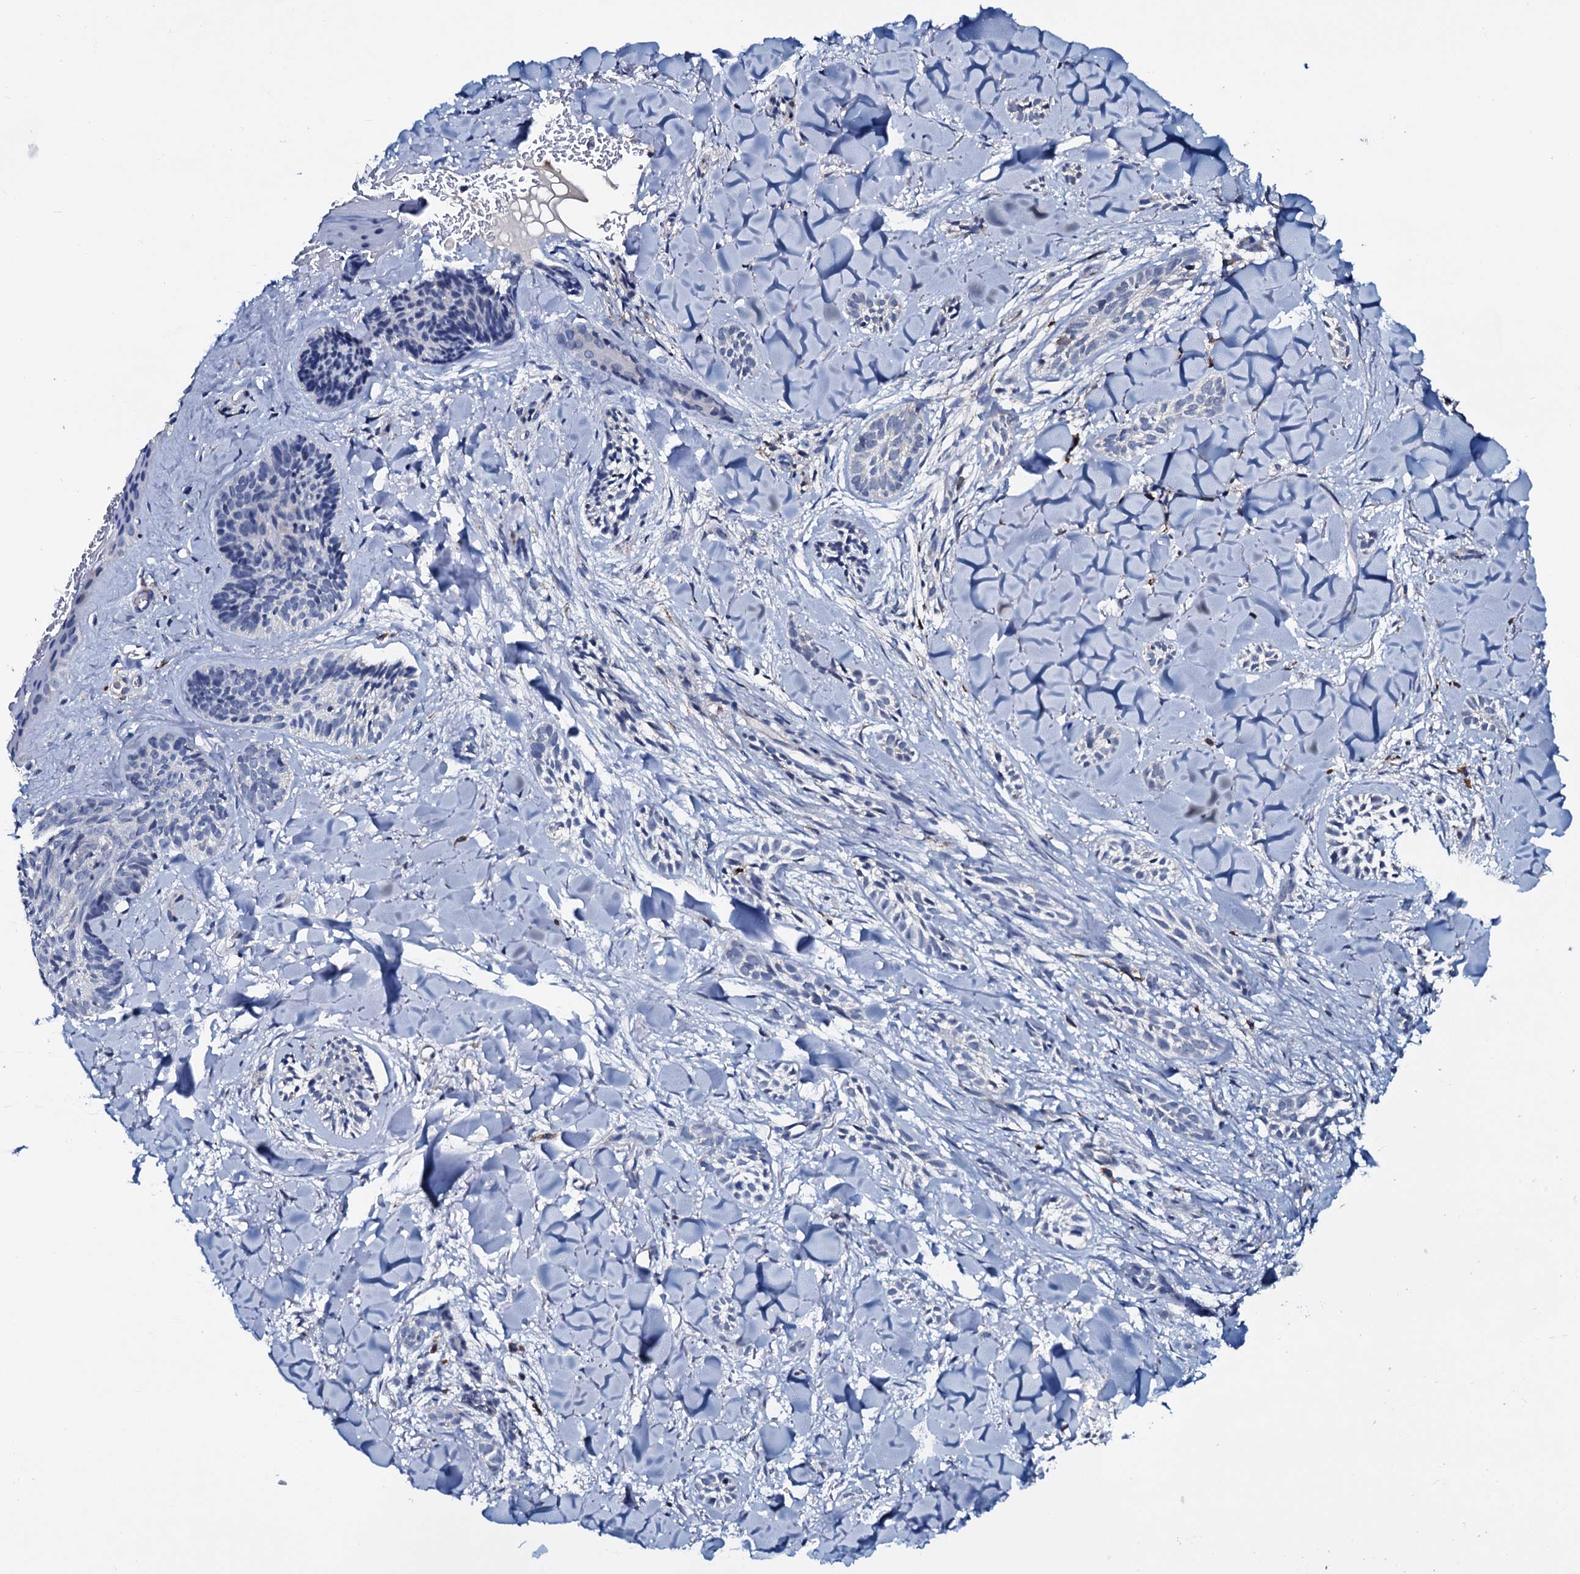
{"staining": {"intensity": "negative", "quantity": "none", "location": "none"}, "tissue": "skin cancer", "cell_type": "Tumor cells", "image_type": "cancer", "snomed": [{"axis": "morphology", "description": "Basal cell carcinoma"}, {"axis": "topography", "description": "Skin"}], "caption": "Immunohistochemistry photomicrograph of human basal cell carcinoma (skin) stained for a protein (brown), which exhibits no expression in tumor cells. (DAB IHC, high magnification).", "gene": "IL12B", "patient": {"sex": "female", "age": 59}}